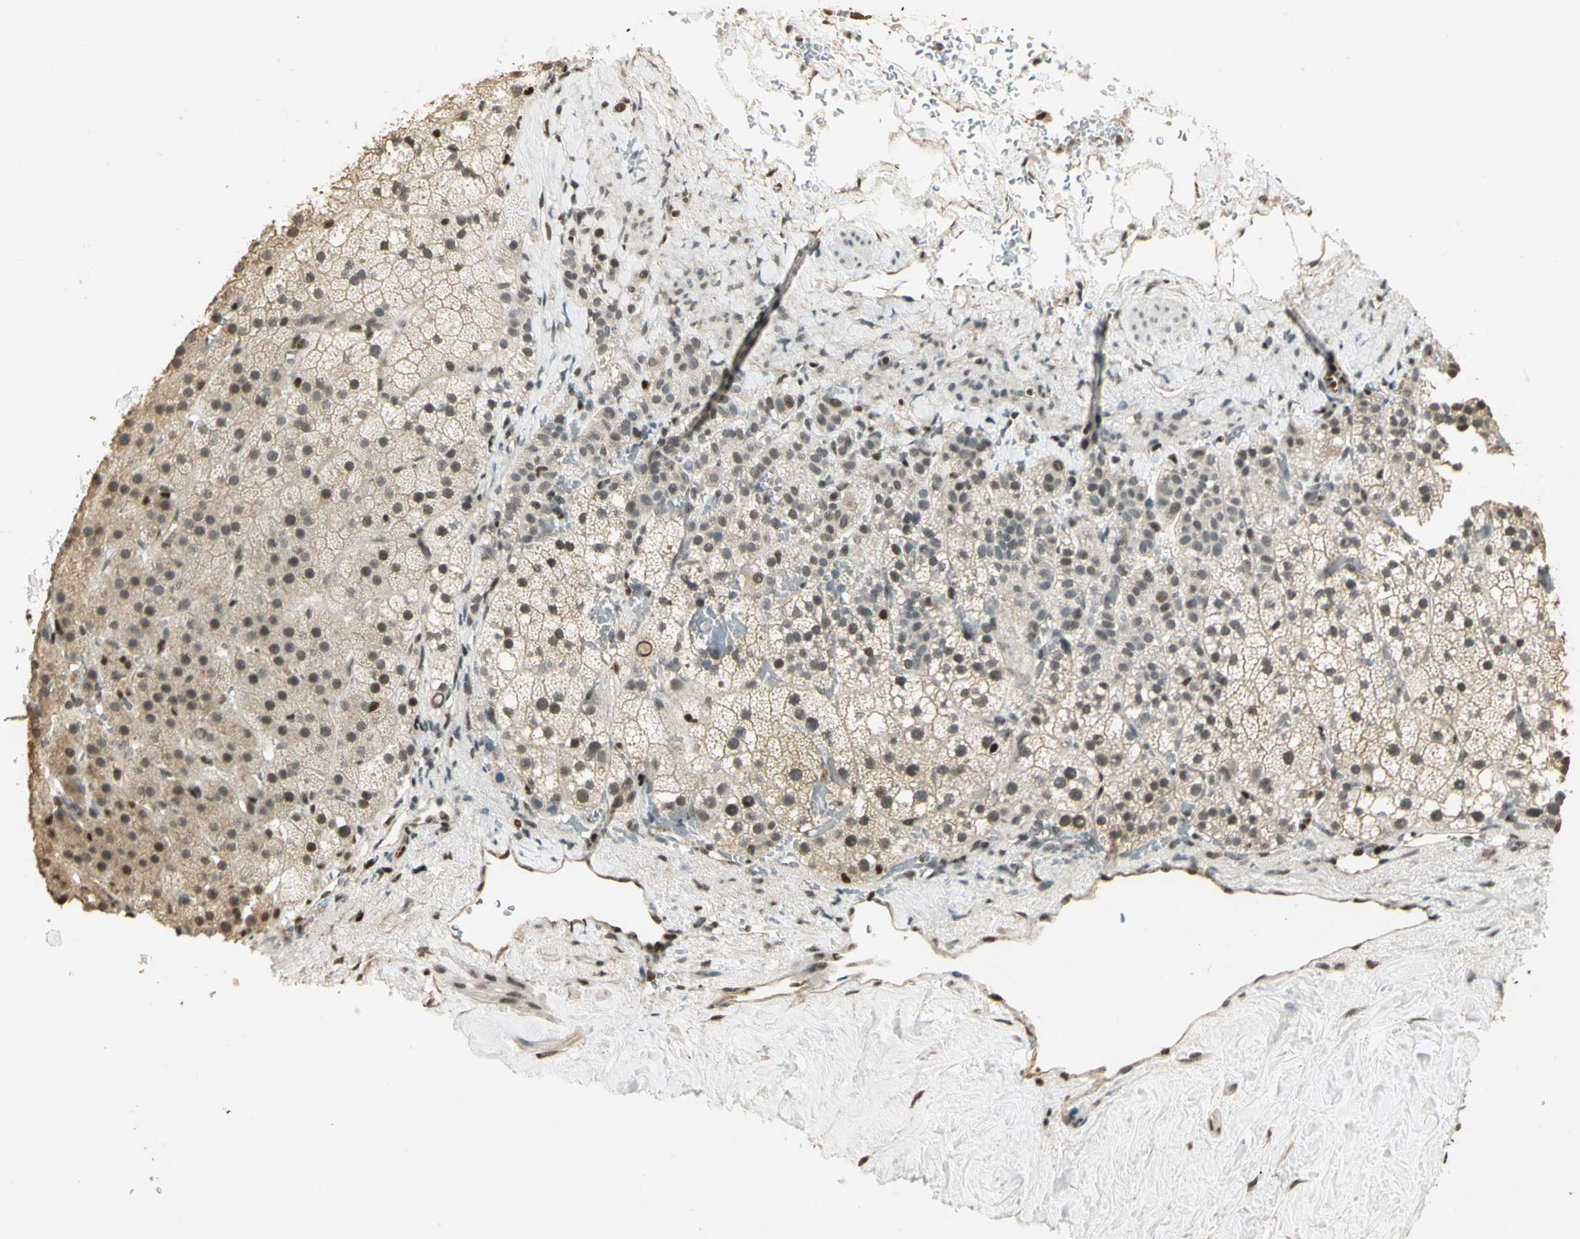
{"staining": {"intensity": "weak", "quantity": "25%-75%", "location": "cytoplasmic/membranous,nuclear"}, "tissue": "adrenal gland", "cell_type": "Glandular cells", "image_type": "normal", "snomed": [{"axis": "morphology", "description": "Normal tissue, NOS"}, {"axis": "topography", "description": "Adrenal gland"}], "caption": "Immunohistochemistry (IHC) (DAB (3,3'-diaminobenzidine)) staining of unremarkable human adrenal gland shows weak cytoplasmic/membranous,nuclear protein expression in about 25%-75% of glandular cells.", "gene": "ELF1", "patient": {"sex": "male", "age": 35}}